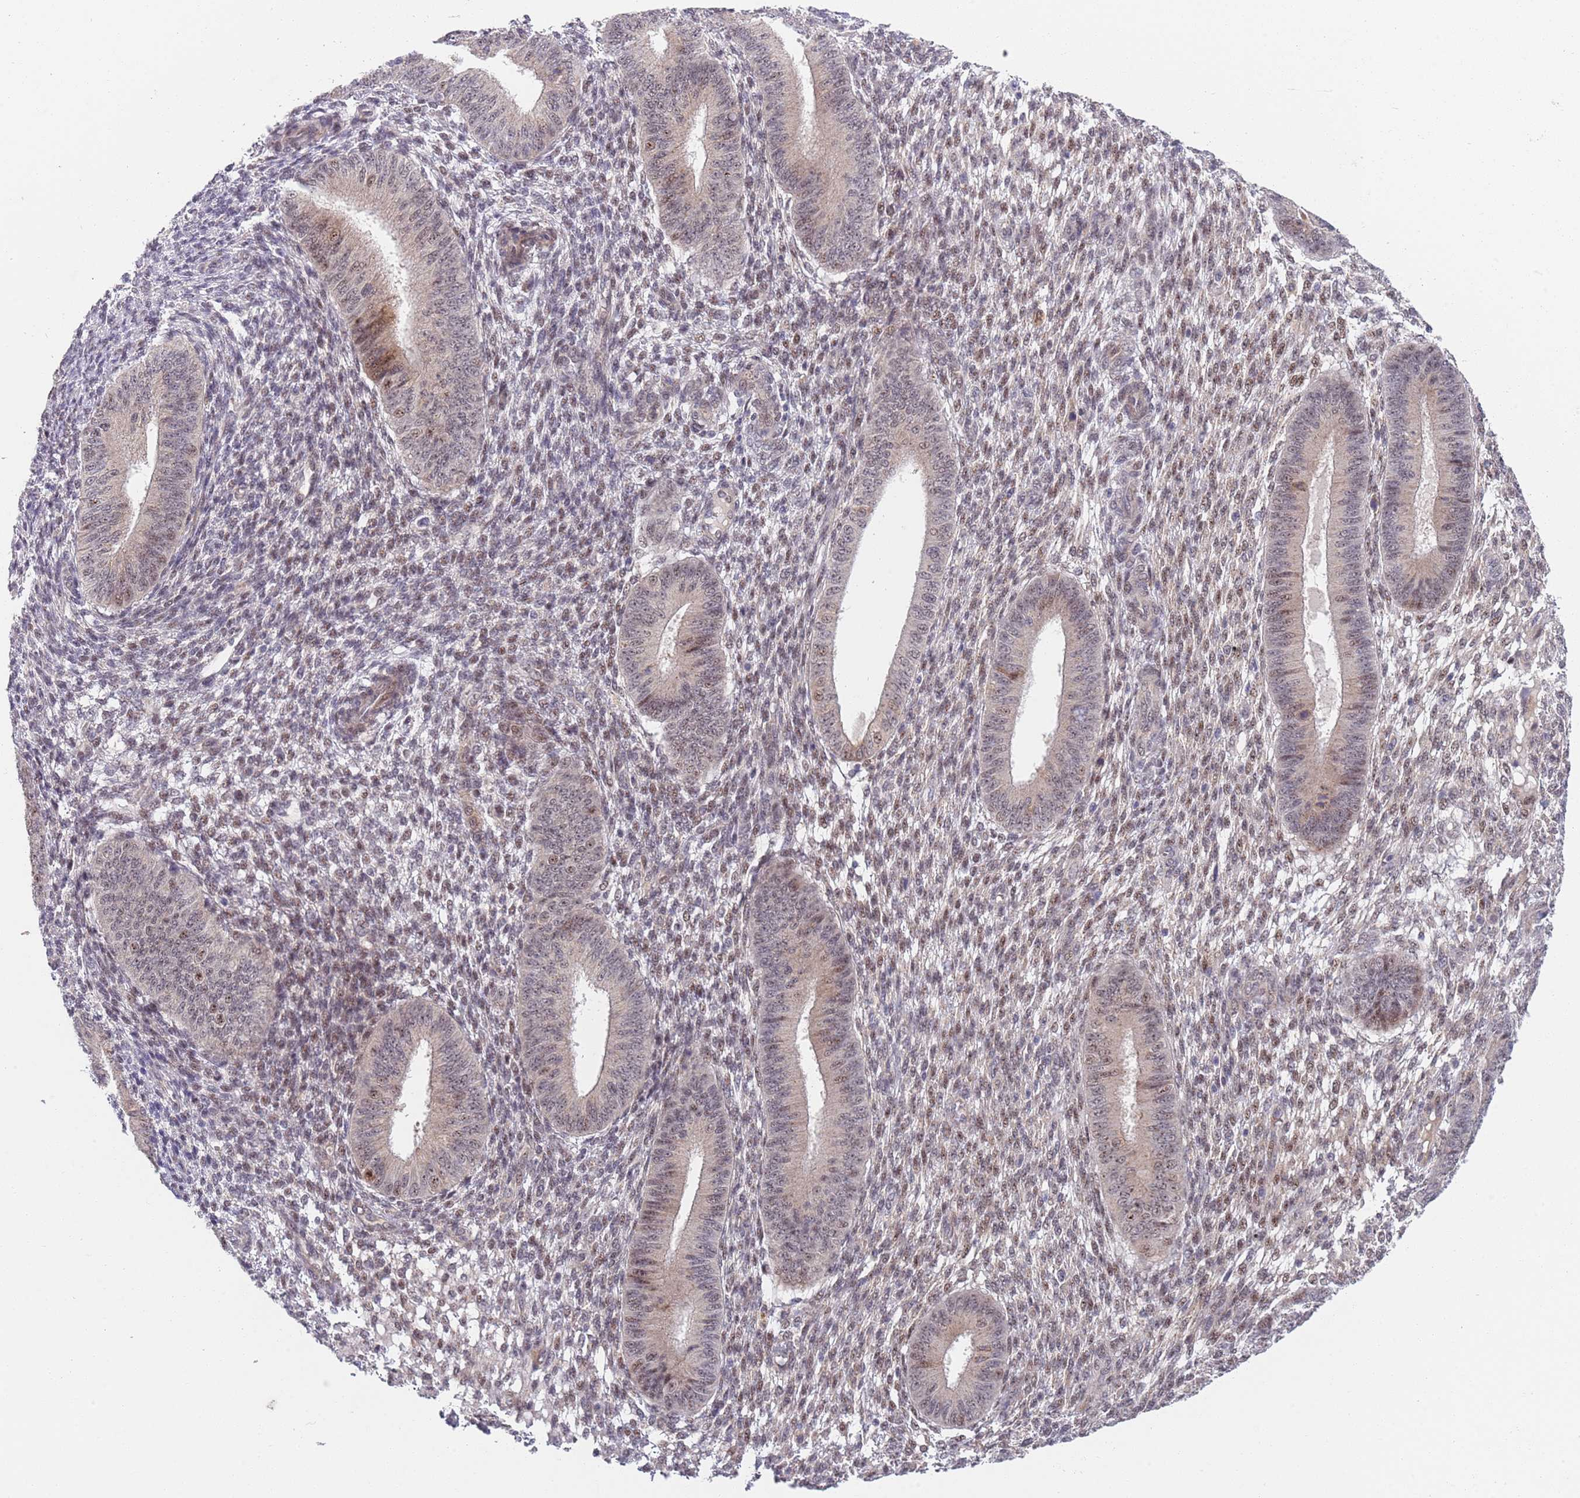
{"staining": {"intensity": "weak", "quantity": "25%-75%", "location": "nuclear"}, "tissue": "endometrium", "cell_type": "Cells in endometrial stroma", "image_type": "normal", "snomed": [{"axis": "morphology", "description": "Normal tissue, NOS"}, {"axis": "topography", "description": "Endometrium"}], "caption": "Normal endometrium shows weak nuclear positivity in about 25%-75% of cells in endometrial stroma, visualized by immunohistochemistry. The staining was performed using DAB (3,3'-diaminobenzidine) to visualize the protein expression in brown, while the nuclei were stained in blue with hematoxylin (Magnification: 20x).", "gene": "PLCL2", "patient": {"sex": "female", "age": 49}}